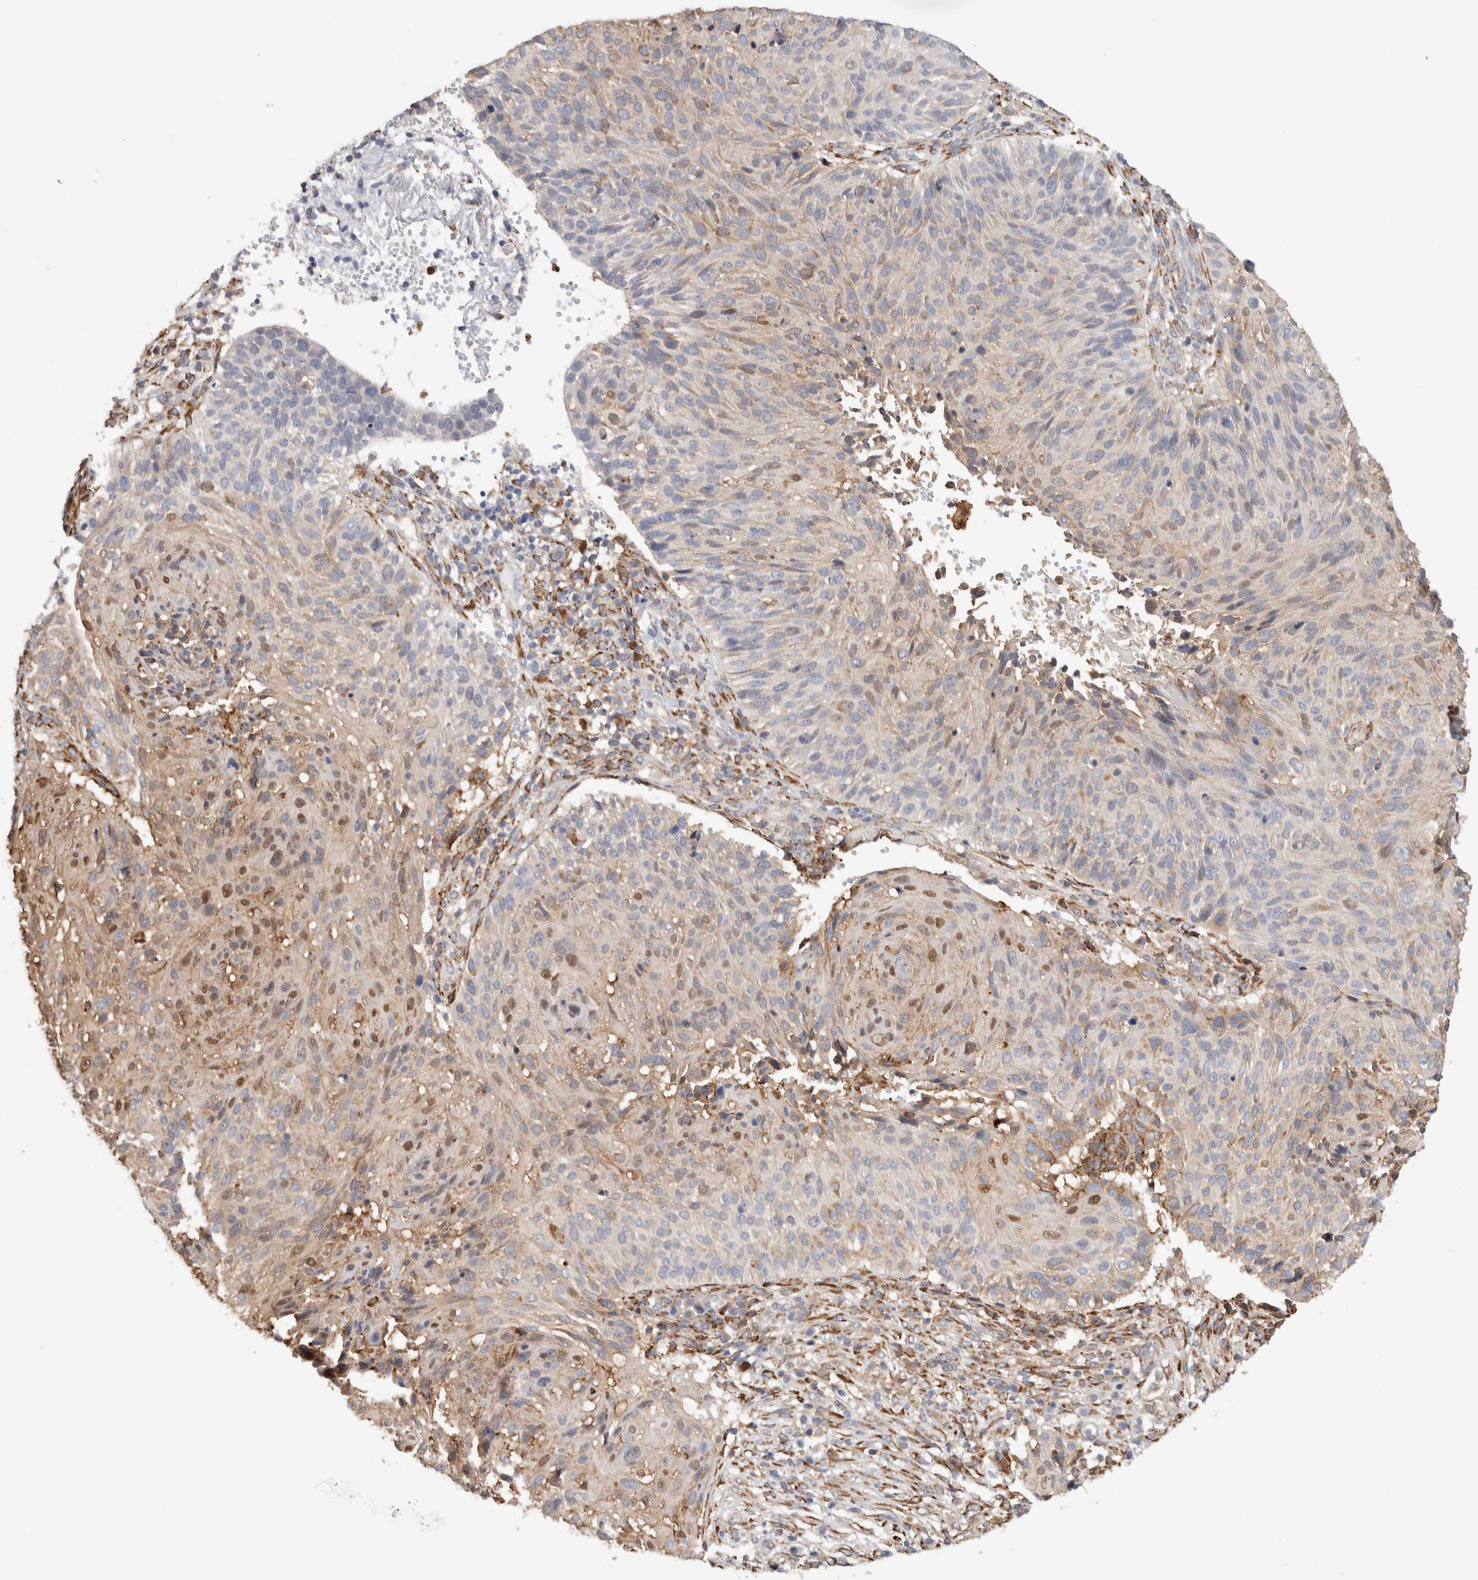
{"staining": {"intensity": "weak", "quantity": "25%-75%", "location": "cytoplasmic/membranous"}, "tissue": "cervical cancer", "cell_type": "Tumor cells", "image_type": "cancer", "snomed": [{"axis": "morphology", "description": "Squamous cell carcinoma, NOS"}, {"axis": "topography", "description": "Cervix"}], "caption": "Cervical cancer (squamous cell carcinoma) stained with a brown dye demonstrates weak cytoplasmic/membranous positive staining in about 25%-75% of tumor cells.", "gene": "P4HA1", "patient": {"sex": "female", "age": 74}}